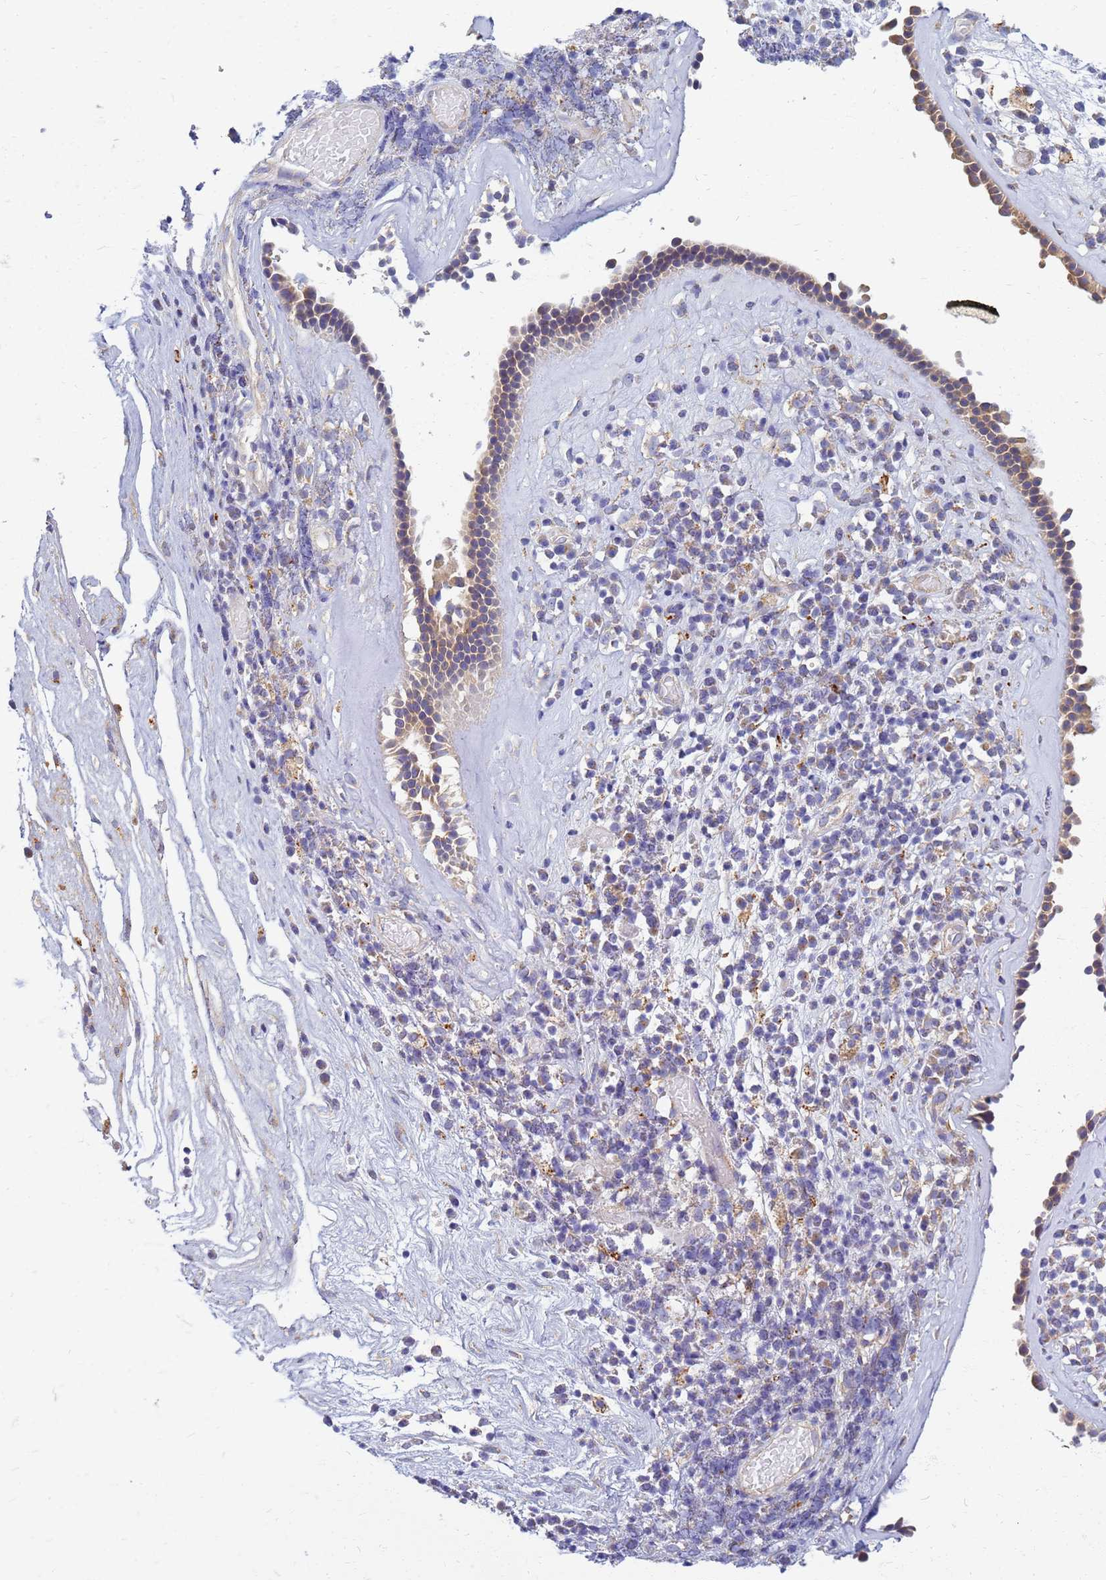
{"staining": {"intensity": "moderate", "quantity": ">75%", "location": "cytoplasmic/membranous"}, "tissue": "nasopharynx", "cell_type": "Respiratory epithelial cells", "image_type": "normal", "snomed": [{"axis": "morphology", "description": "Normal tissue, NOS"}, {"axis": "morphology", "description": "Inflammation, NOS"}, {"axis": "topography", "description": "Nasopharynx"}], "caption": "Moderate cytoplasmic/membranous staining is present in about >75% of respiratory epithelial cells in unremarkable nasopharynx.", "gene": "EEA1", "patient": {"sex": "male", "age": 70}}